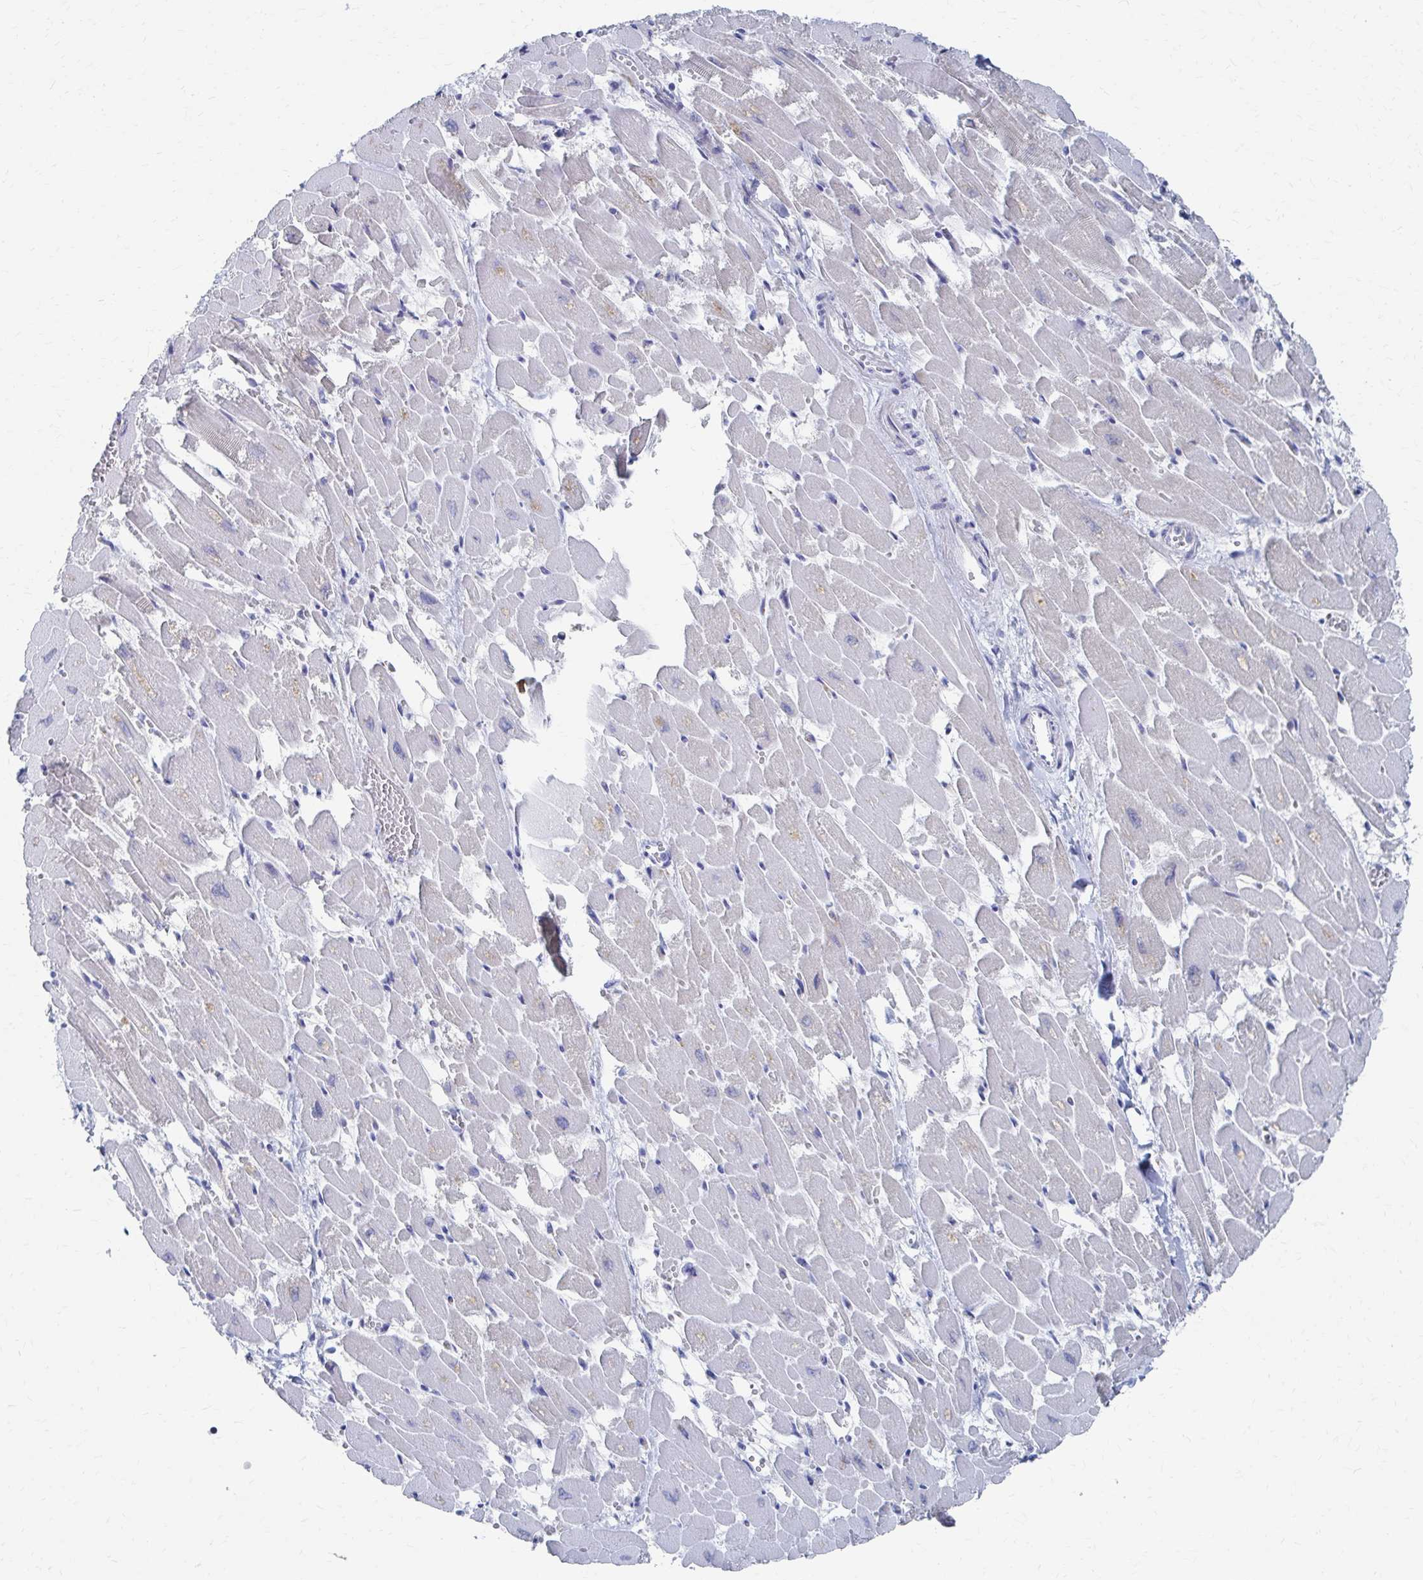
{"staining": {"intensity": "negative", "quantity": "none", "location": "none"}, "tissue": "heart muscle", "cell_type": "Cardiomyocytes", "image_type": "normal", "snomed": [{"axis": "morphology", "description": "Normal tissue, NOS"}, {"axis": "topography", "description": "Heart"}], "caption": "Normal heart muscle was stained to show a protein in brown. There is no significant expression in cardiomyocytes. (IHC, brightfield microscopy, high magnification).", "gene": "CDIN1", "patient": {"sex": "female", "age": 52}}